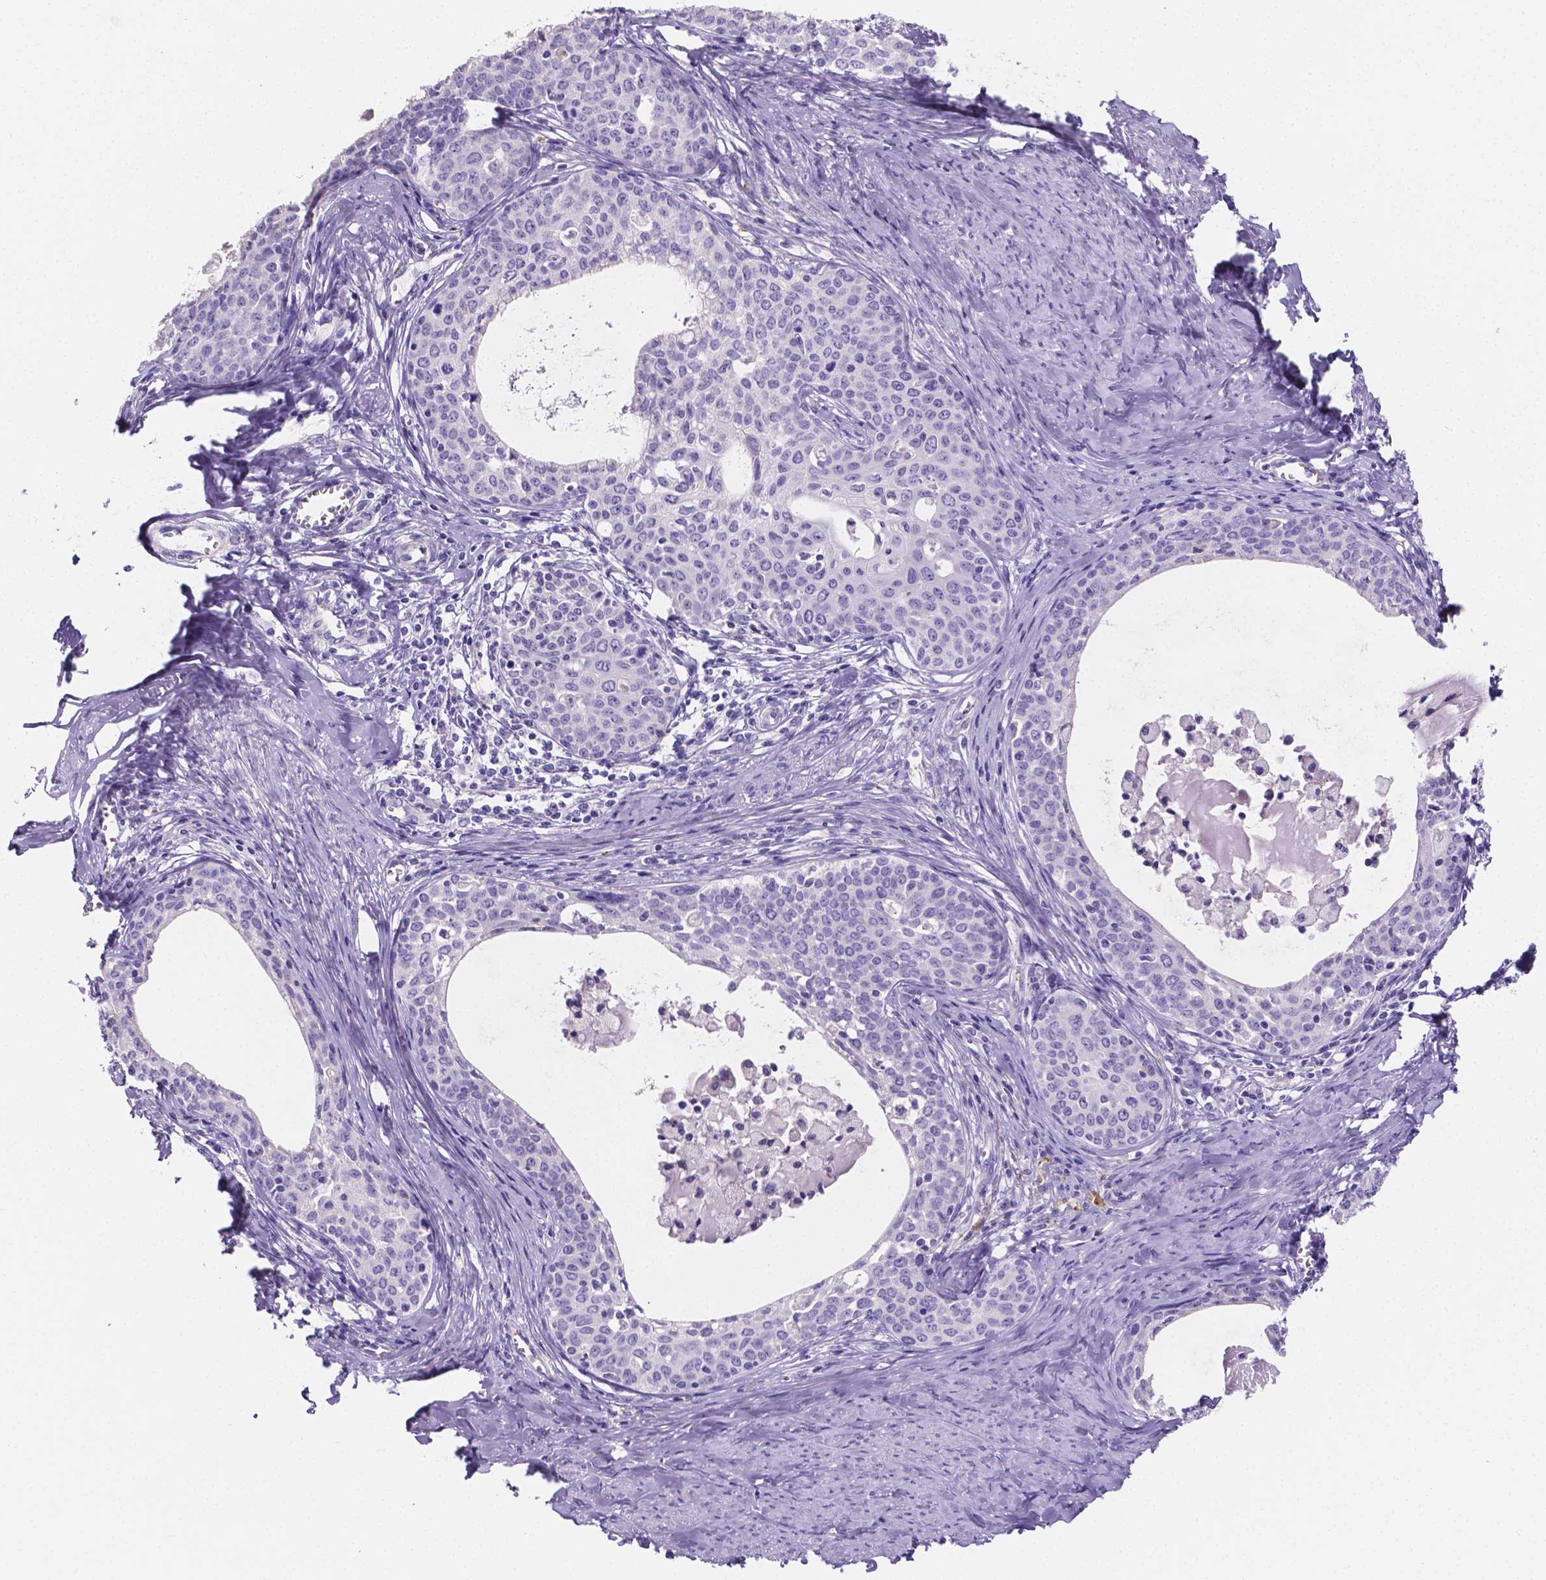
{"staining": {"intensity": "negative", "quantity": "none", "location": "none"}, "tissue": "cervical cancer", "cell_type": "Tumor cells", "image_type": "cancer", "snomed": [{"axis": "morphology", "description": "Squamous cell carcinoma, NOS"}, {"axis": "morphology", "description": "Adenocarcinoma, NOS"}, {"axis": "topography", "description": "Cervix"}], "caption": "The histopathology image demonstrates no significant staining in tumor cells of cervical adenocarcinoma.", "gene": "NRGN", "patient": {"sex": "female", "age": 52}}